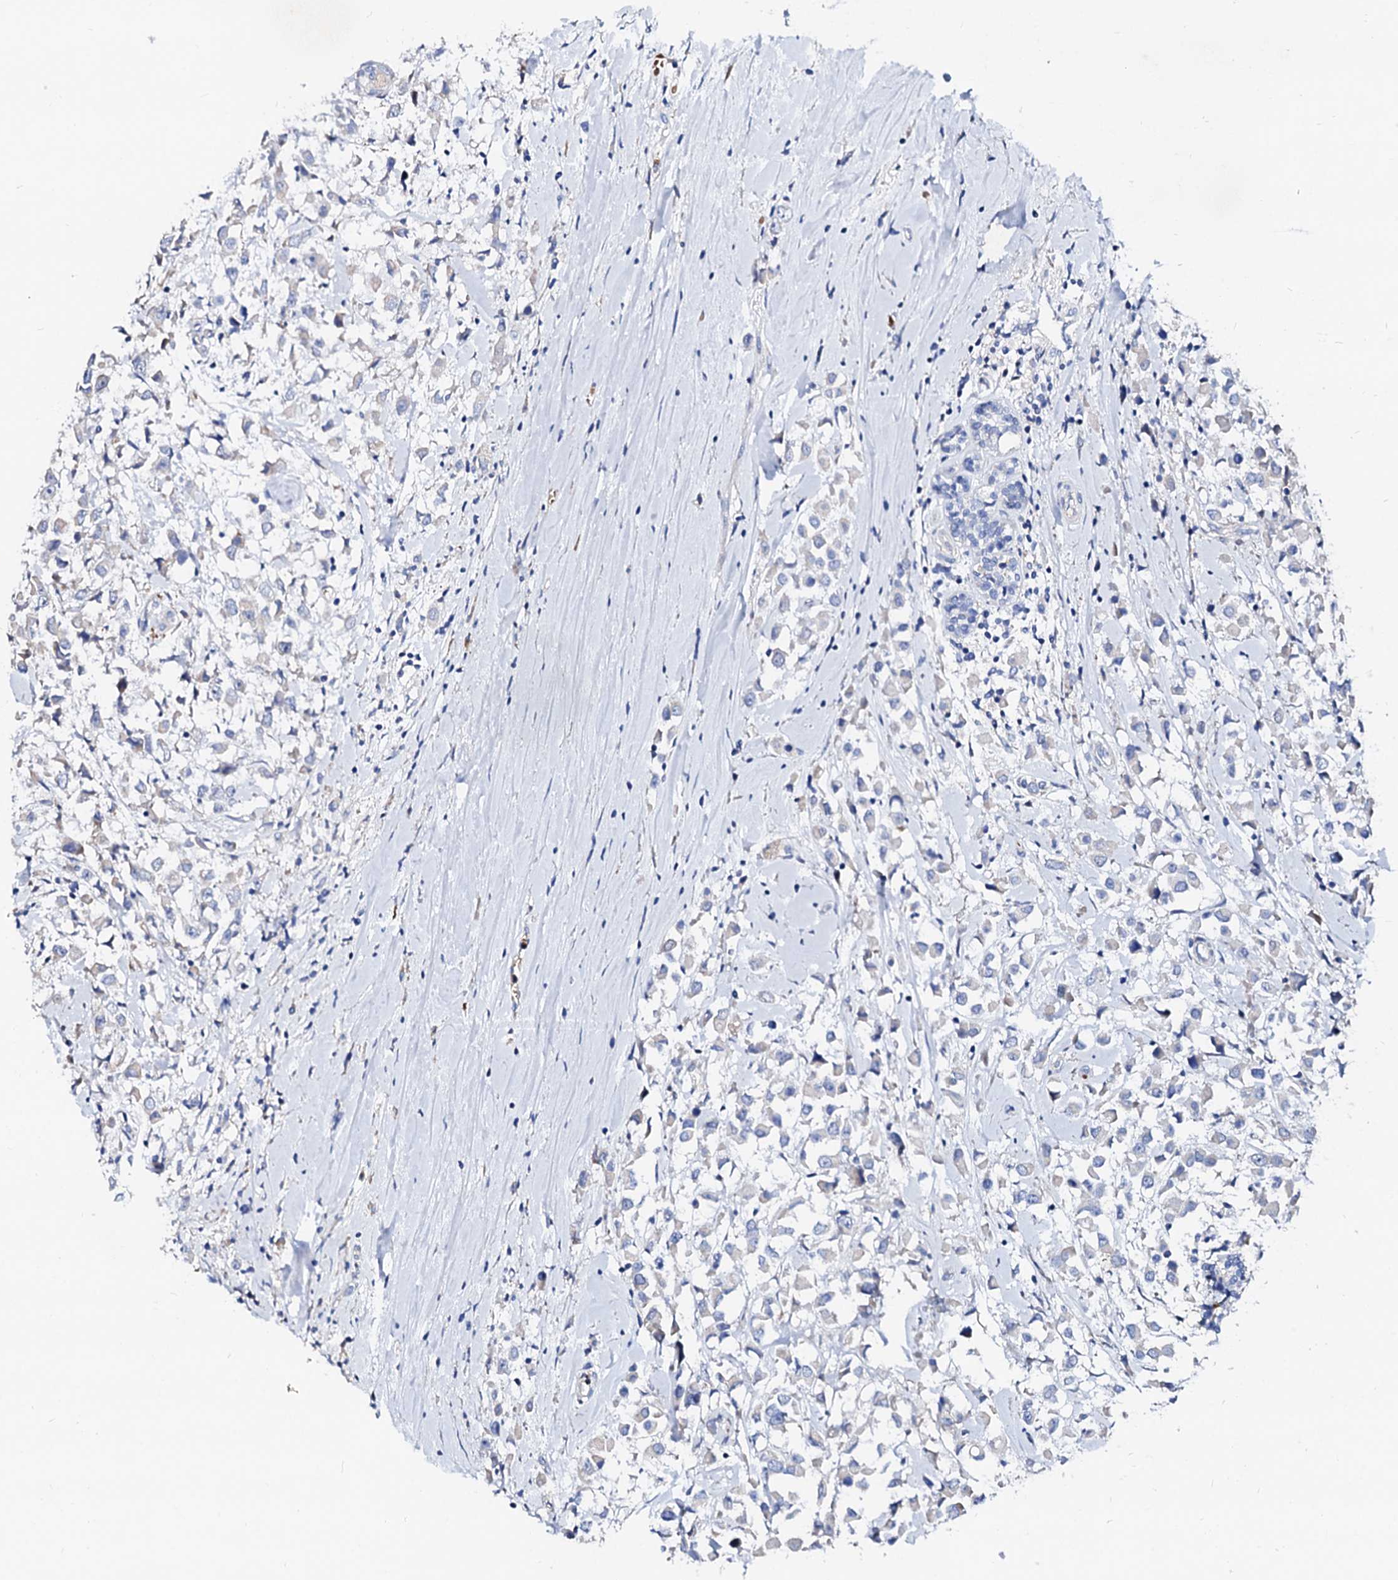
{"staining": {"intensity": "negative", "quantity": "none", "location": "none"}, "tissue": "breast cancer", "cell_type": "Tumor cells", "image_type": "cancer", "snomed": [{"axis": "morphology", "description": "Duct carcinoma"}, {"axis": "topography", "description": "Breast"}], "caption": "The image demonstrates no significant positivity in tumor cells of breast cancer.", "gene": "SLC10A7", "patient": {"sex": "female", "age": 61}}